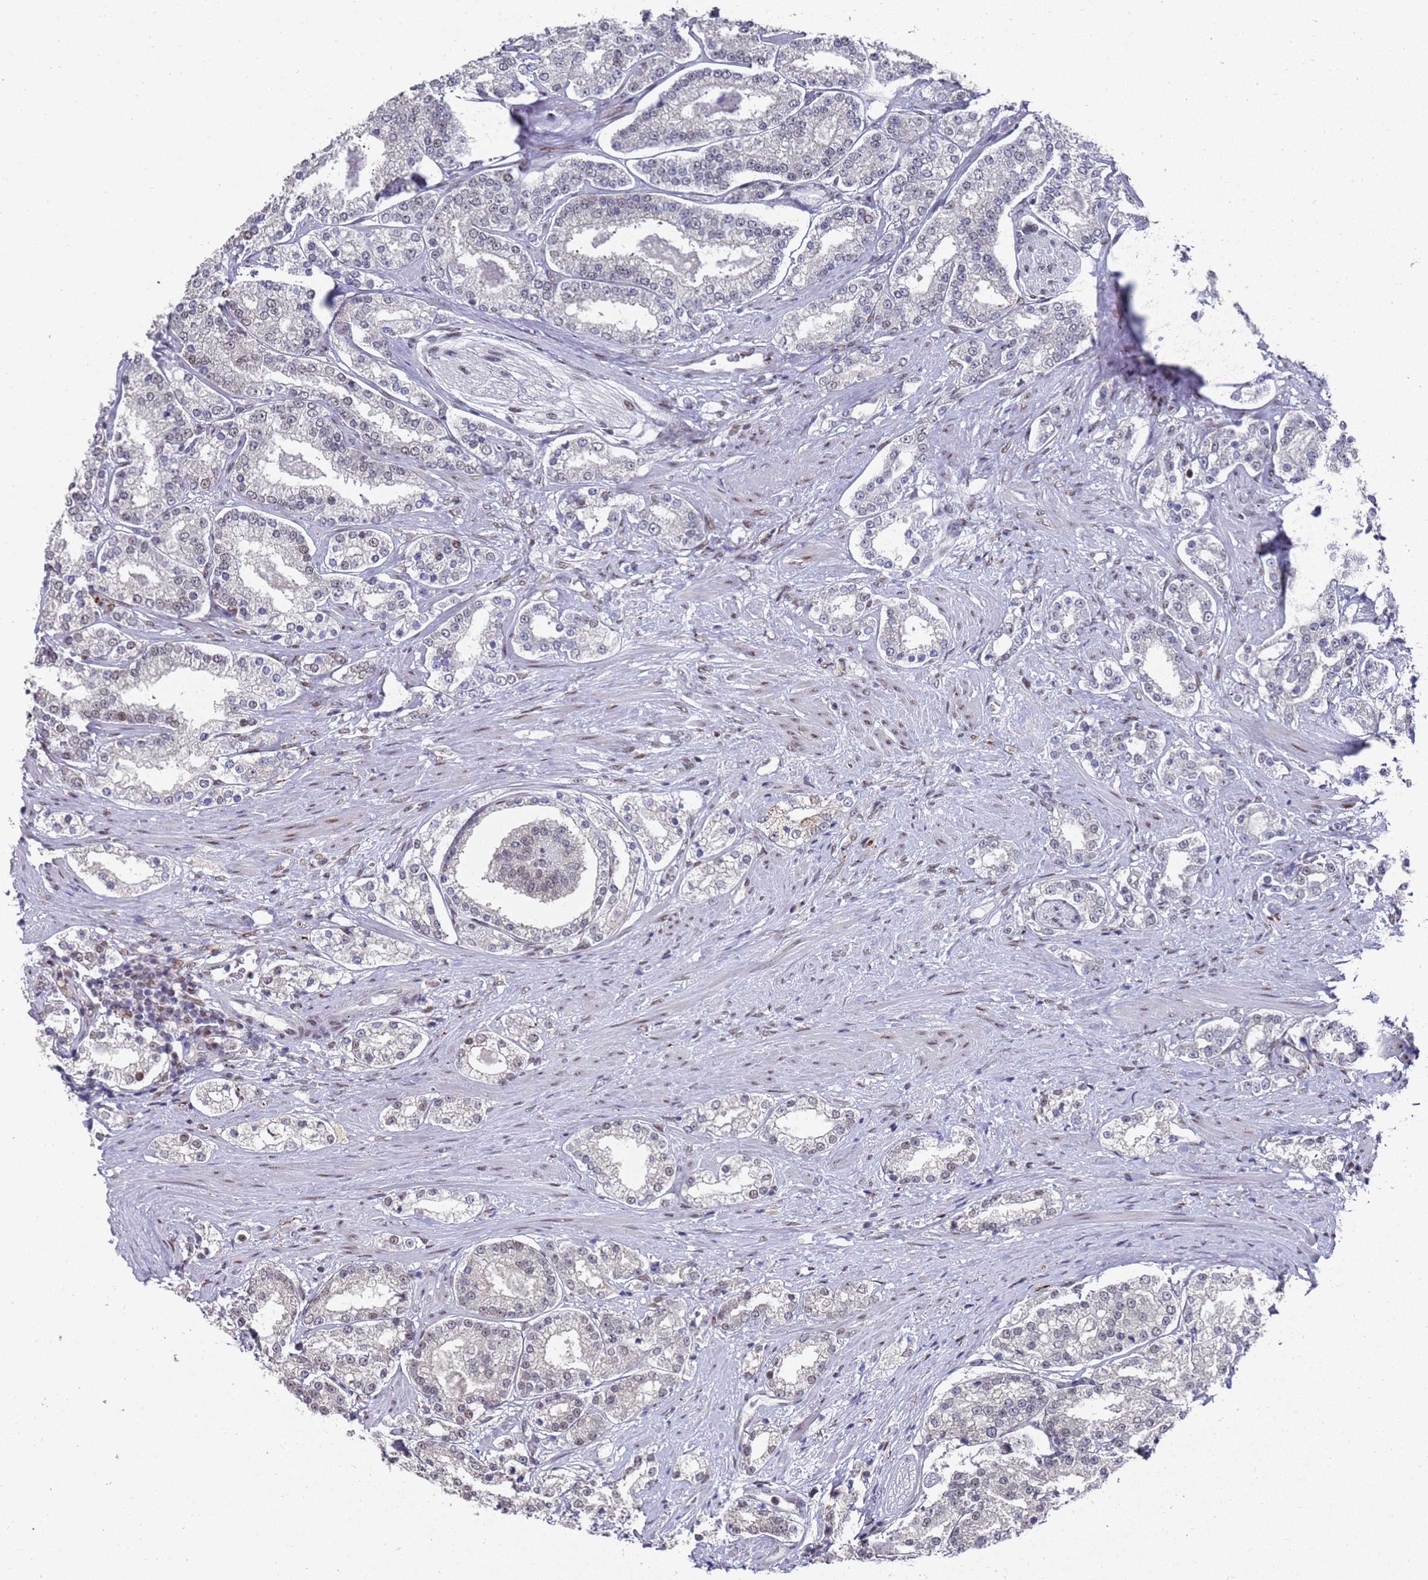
{"staining": {"intensity": "weak", "quantity": "<25%", "location": "nuclear"}, "tissue": "prostate cancer", "cell_type": "Tumor cells", "image_type": "cancer", "snomed": [{"axis": "morphology", "description": "Normal tissue, NOS"}, {"axis": "morphology", "description": "Adenocarcinoma, High grade"}, {"axis": "topography", "description": "Prostate"}], "caption": "This photomicrograph is of prostate adenocarcinoma (high-grade) stained with immunohistochemistry (IHC) to label a protein in brown with the nuclei are counter-stained blue. There is no positivity in tumor cells.", "gene": "COPS6", "patient": {"sex": "male", "age": 83}}